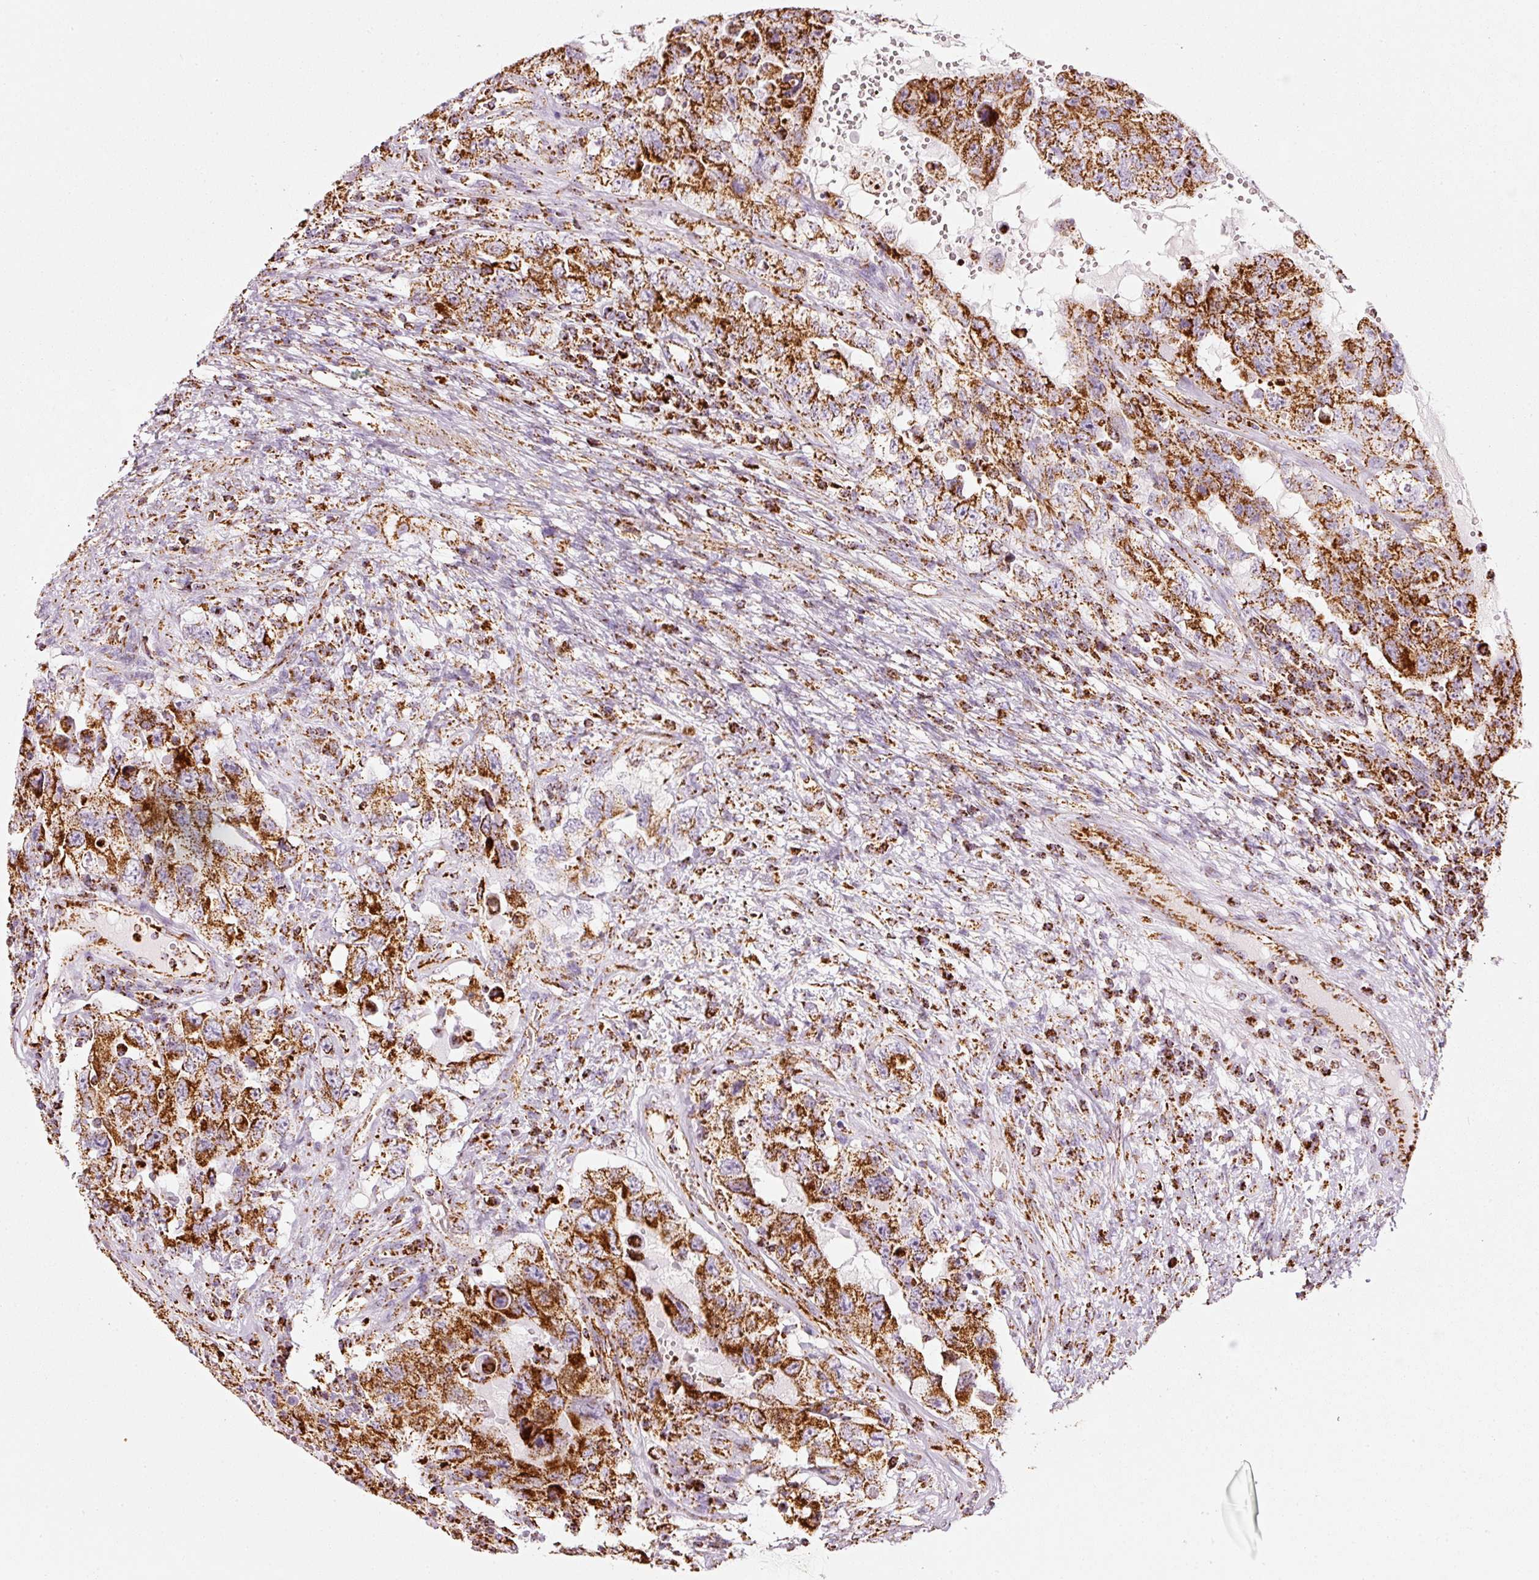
{"staining": {"intensity": "strong", "quantity": ">75%", "location": "cytoplasmic/membranous"}, "tissue": "testis cancer", "cell_type": "Tumor cells", "image_type": "cancer", "snomed": [{"axis": "morphology", "description": "Carcinoma, Embryonal, NOS"}, {"axis": "topography", "description": "Testis"}], "caption": "Testis embryonal carcinoma stained with immunohistochemistry (IHC) shows strong cytoplasmic/membranous staining in about >75% of tumor cells.", "gene": "MT-CO2", "patient": {"sex": "male", "age": 26}}